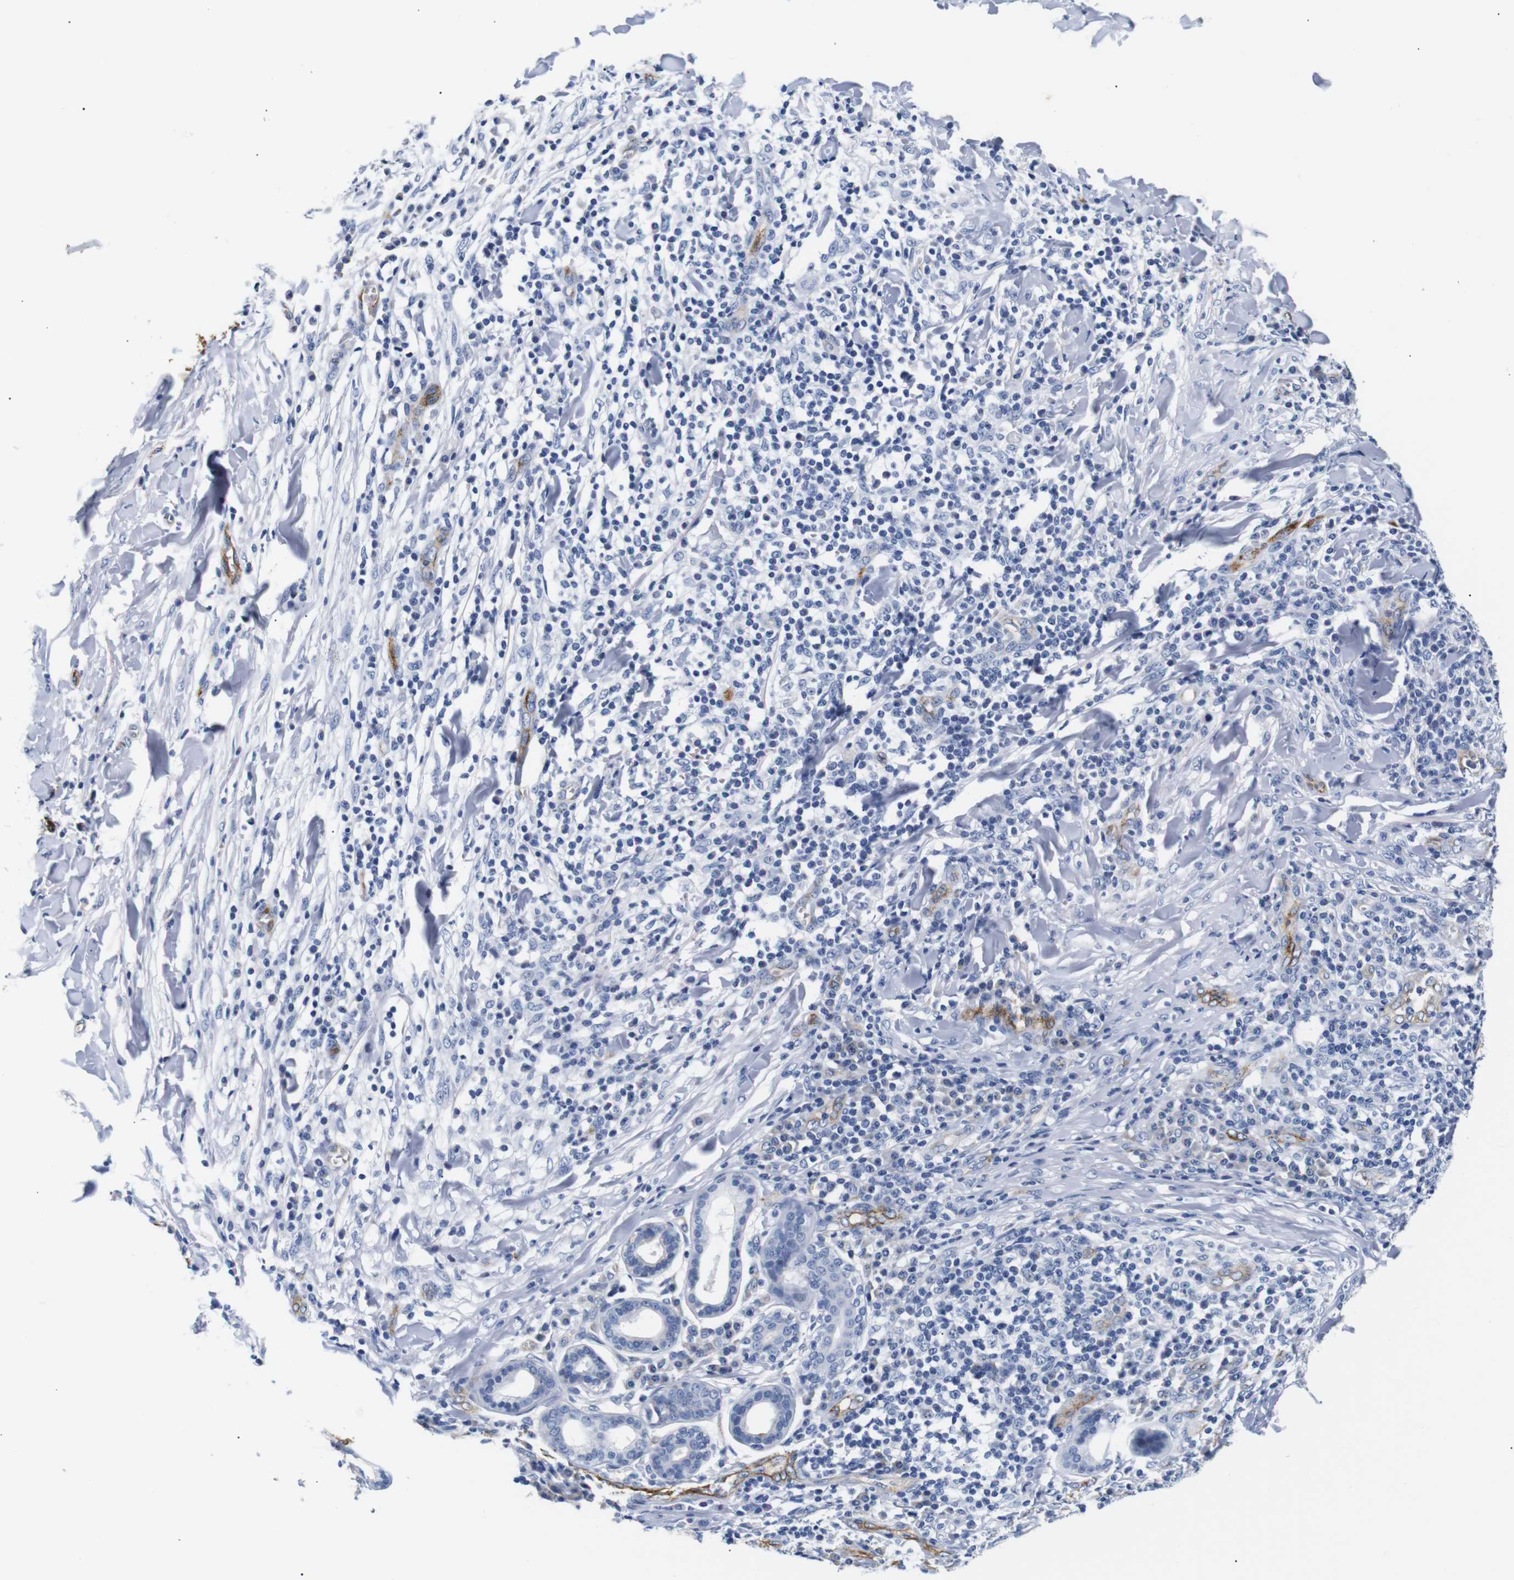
{"staining": {"intensity": "negative", "quantity": "none", "location": "none"}, "tissue": "skin cancer", "cell_type": "Tumor cells", "image_type": "cancer", "snomed": [{"axis": "morphology", "description": "Squamous cell carcinoma, NOS"}, {"axis": "topography", "description": "Skin"}], "caption": "High power microscopy photomicrograph of an IHC image of skin squamous cell carcinoma, revealing no significant expression in tumor cells. (Stains: DAB immunohistochemistry with hematoxylin counter stain, Microscopy: brightfield microscopy at high magnification).", "gene": "MUC4", "patient": {"sex": "male", "age": 24}}